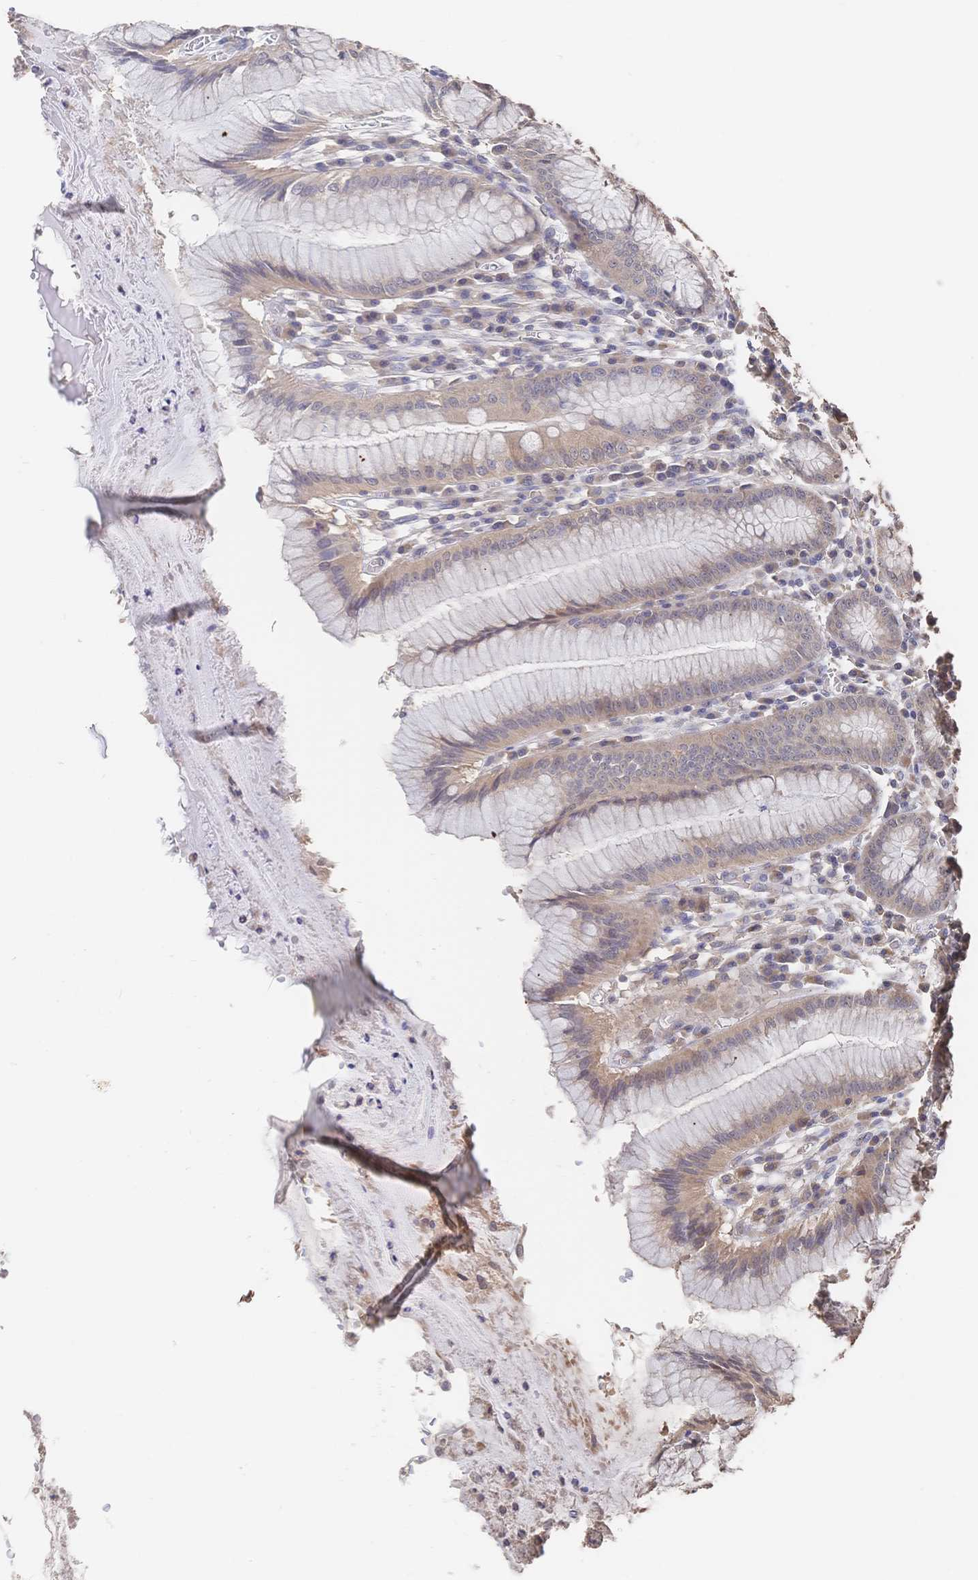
{"staining": {"intensity": "moderate", "quantity": ">75%", "location": "cytoplasmic/membranous"}, "tissue": "stomach", "cell_type": "Glandular cells", "image_type": "normal", "snomed": [{"axis": "morphology", "description": "Normal tissue, NOS"}, {"axis": "topography", "description": "Stomach"}], "caption": "Stomach stained with a brown dye displays moderate cytoplasmic/membranous positive positivity in about >75% of glandular cells.", "gene": "DNAJA4", "patient": {"sex": "male", "age": 55}}